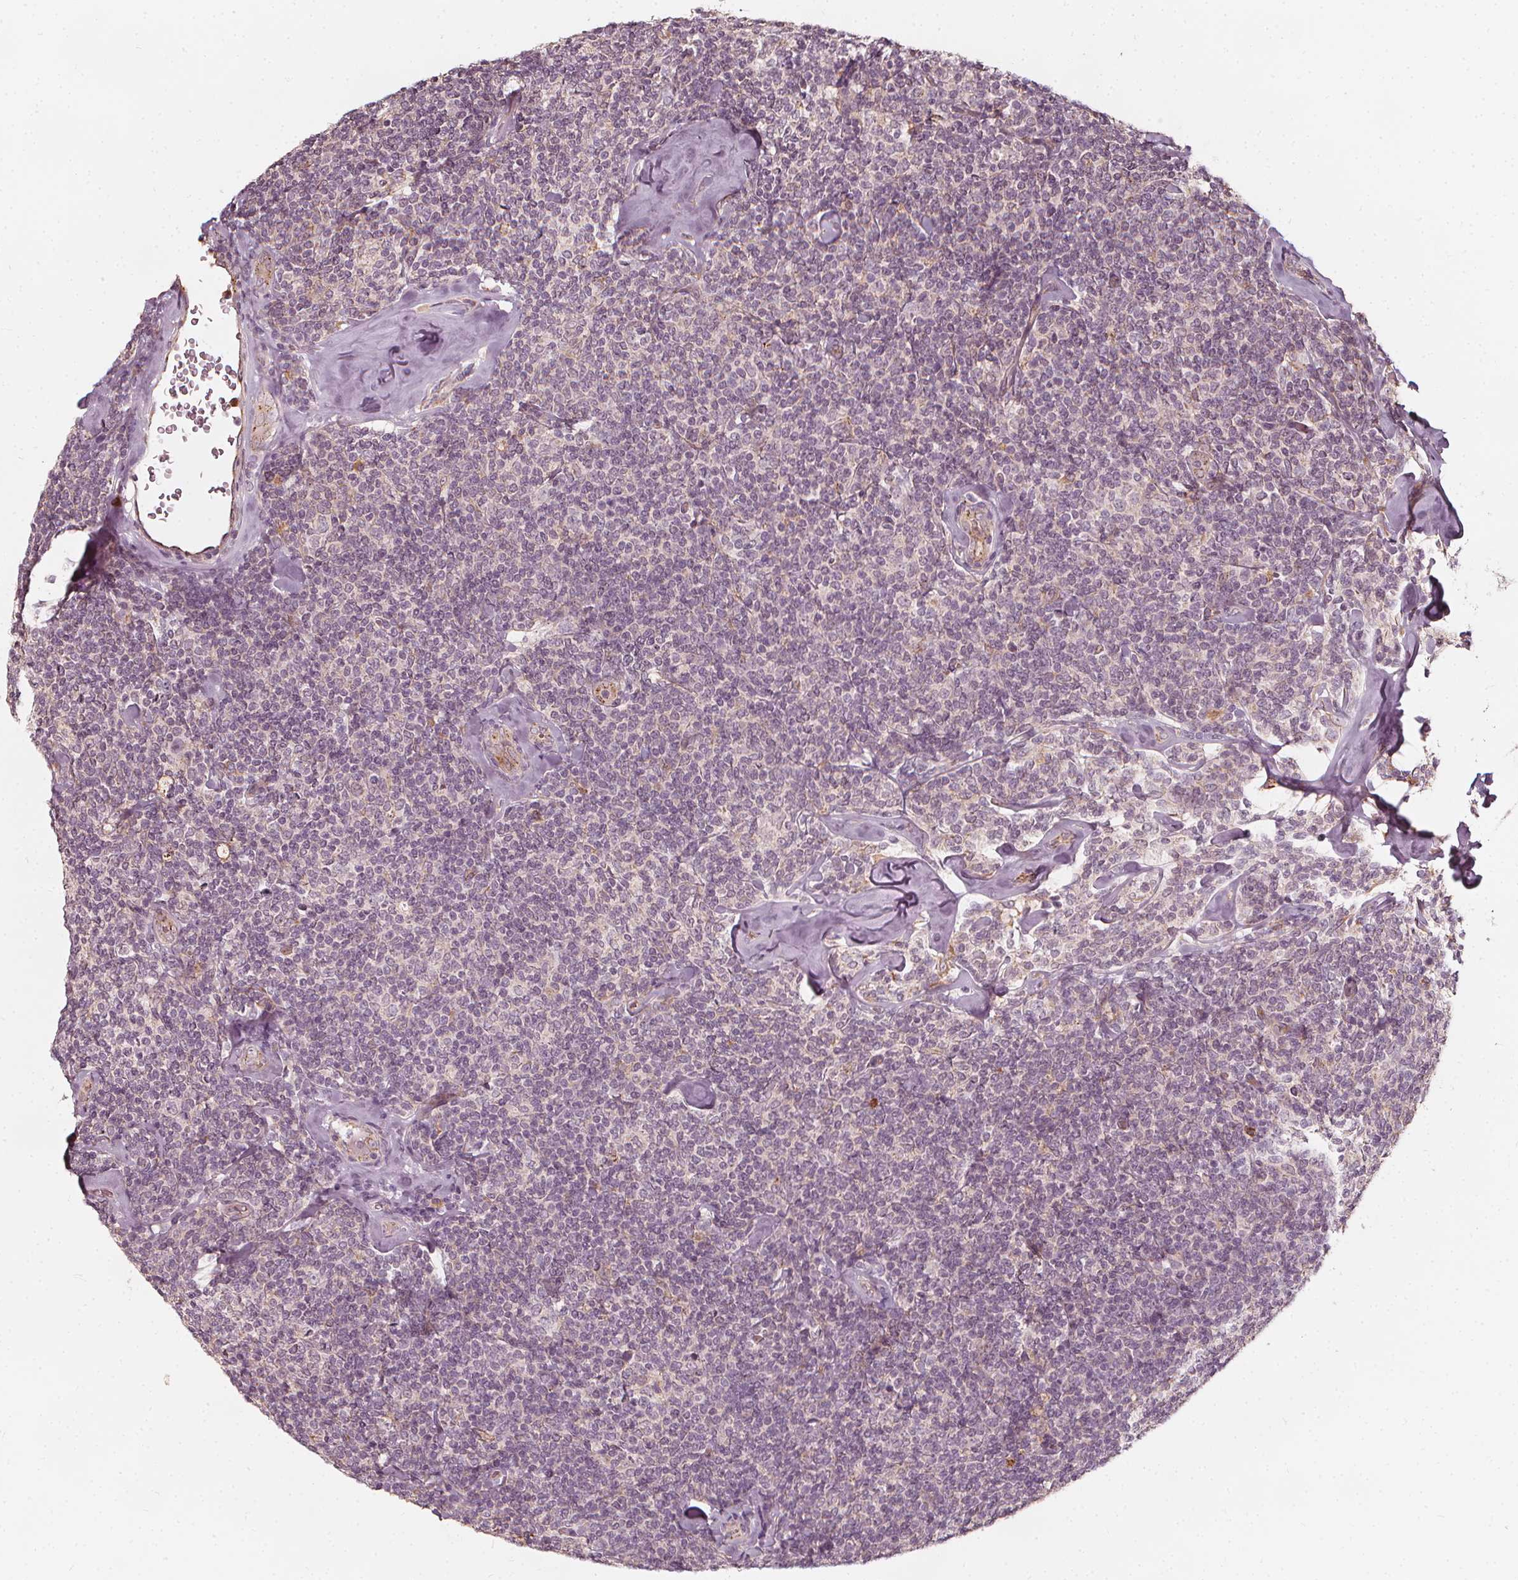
{"staining": {"intensity": "negative", "quantity": "none", "location": "none"}, "tissue": "lymphoma", "cell_type": "Tumor cells", "image_type": "cancer", "snomed": [{"axis": "morphology", "description": "Malignant lymphoma, non-Hodgkin's type, Low grade"}, {"axis": "topography", "description": "Lymph node"}], "caption": "Tumor cells are negative for protein expression in human malignant lymphoma, non-Hodgkin's type (low-grade).", "gene": "NPC1L1", "patient": {"sex": "female", "age": 56}}